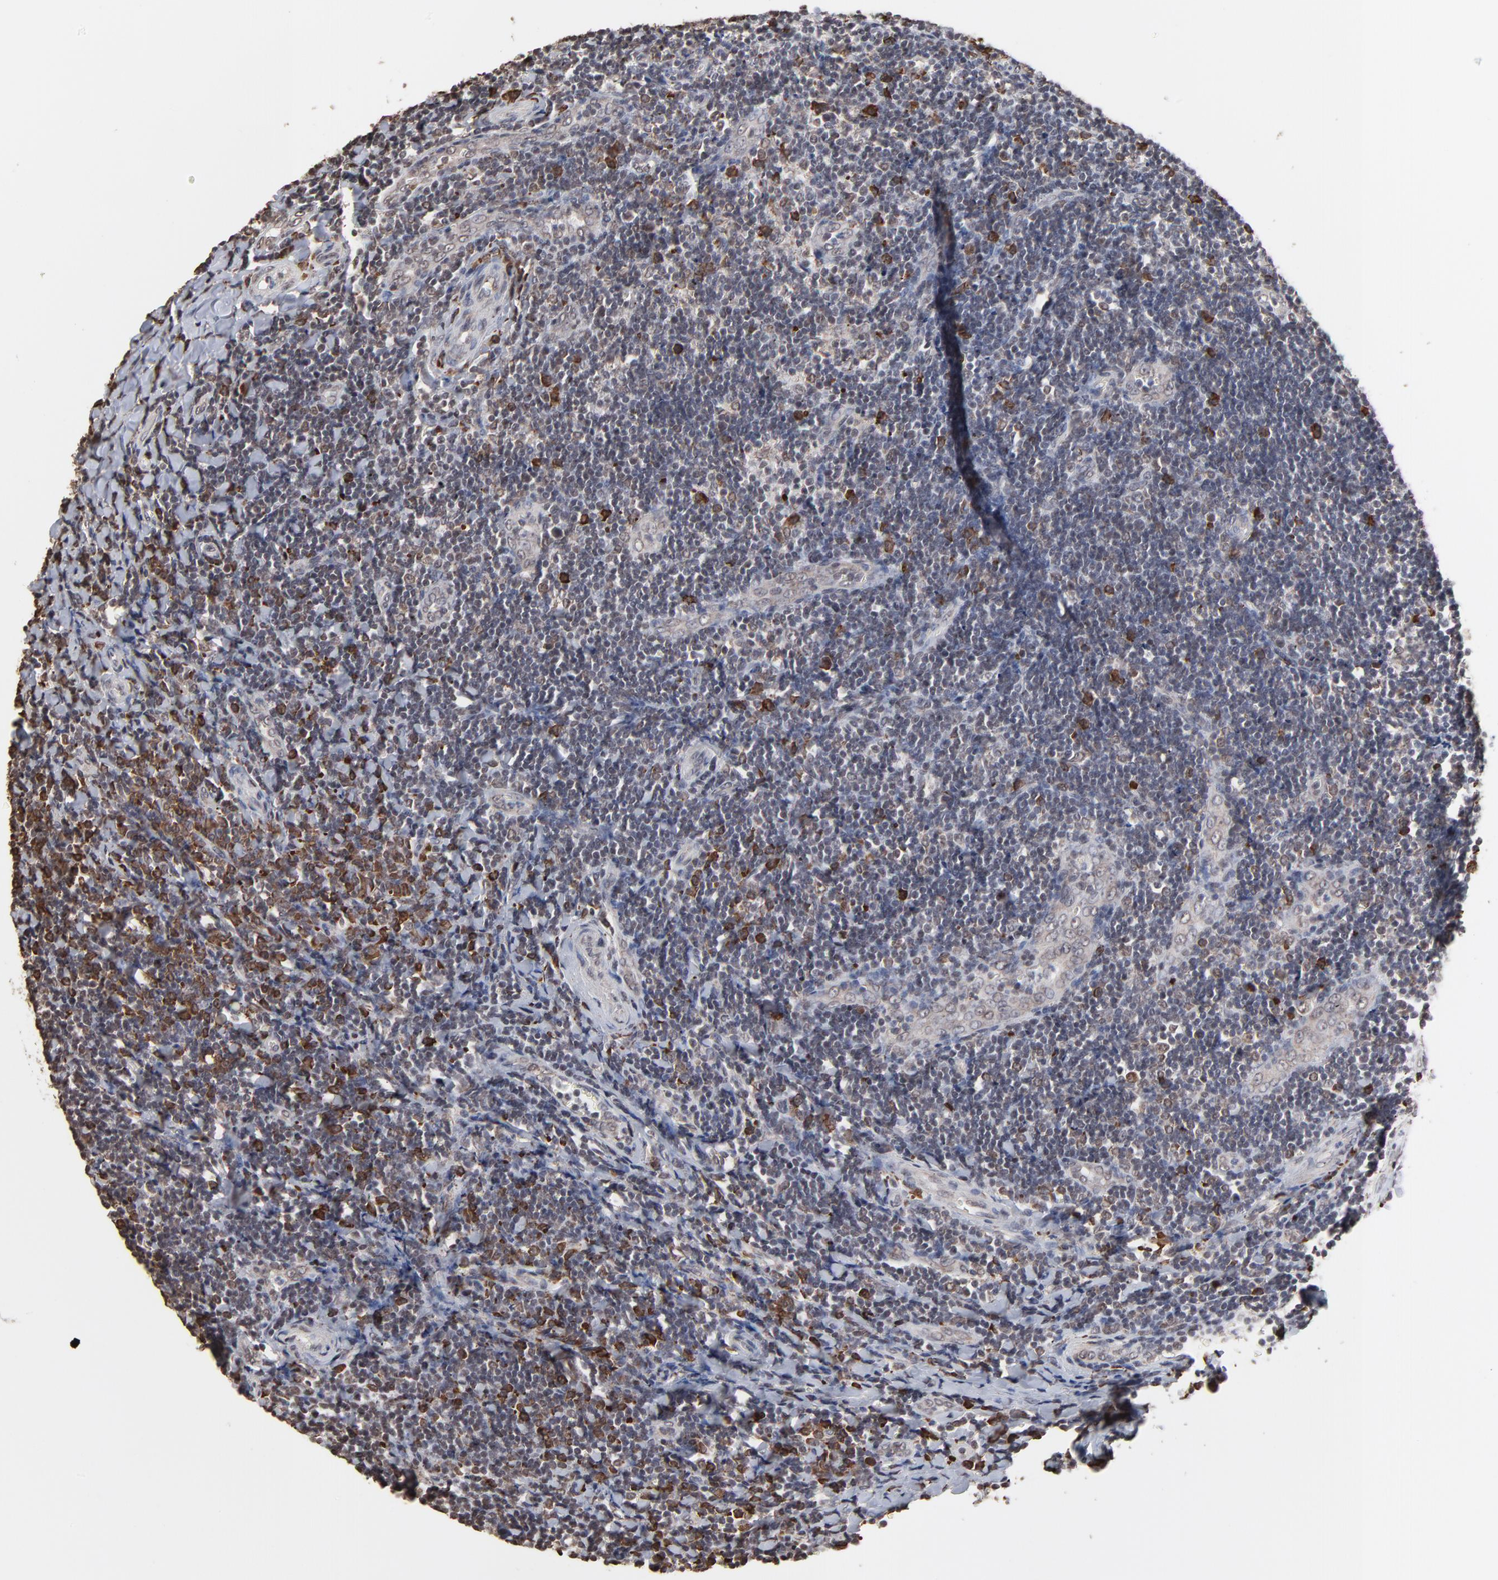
{"staining": {"intensity": "weak", "quantity": "25%-75%", "location": "cytoplasmic/membranous"}, "tissue": "tonsil", "cell_type": "Germinal center cells", "image_type": "normal", "snomed": [{"axis": "morphology", "description": "Normal tissue, NOS"}, {"axis": "topography", "description": "Tonsil"}], "caption": "Tonsil stained for a protein (brown) shows weak cytoplasmic/membranous positive expression in about 25%-75% of germinal center cells.", "gene": "CHM", "patient": {"sex": "male", "age": 20}}